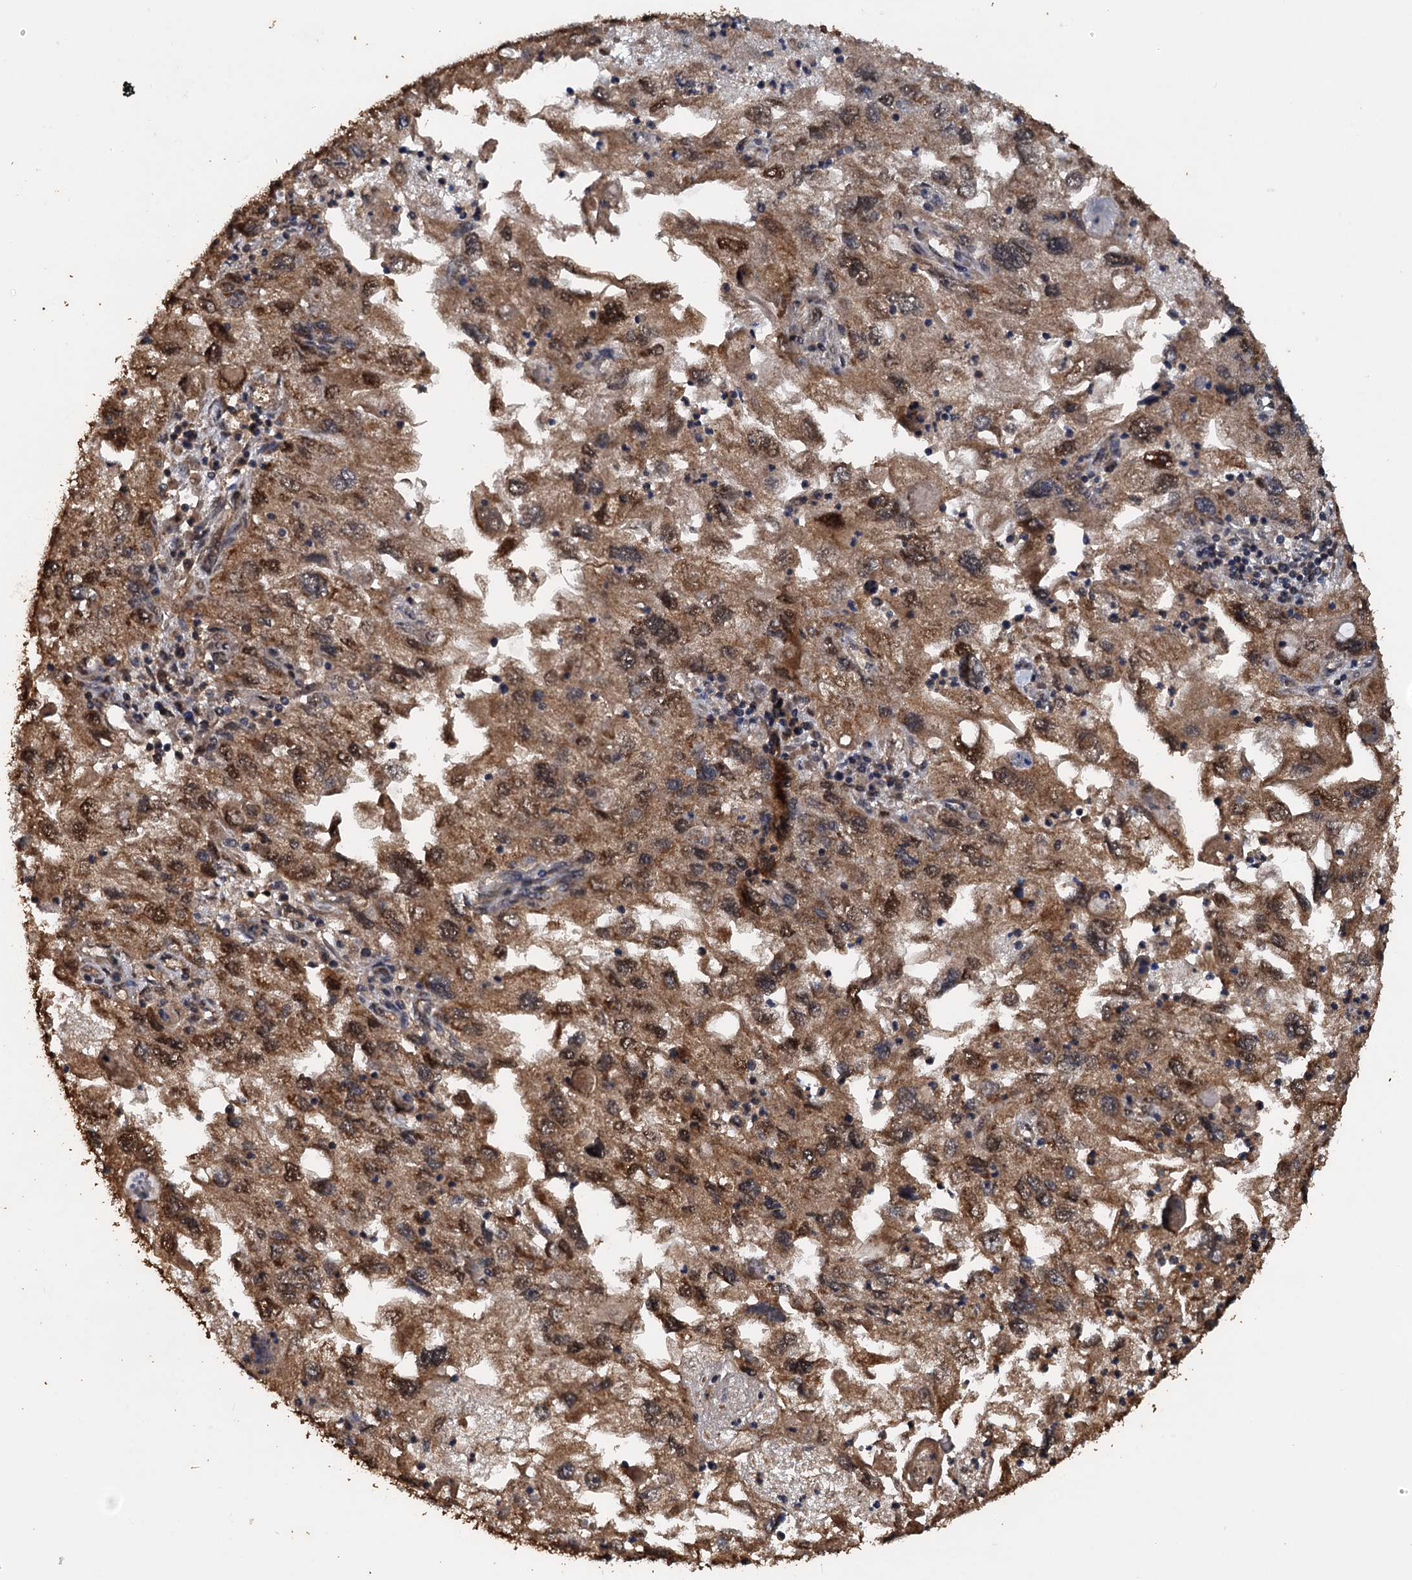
{"staining": {"intensity": "moderate", "quantity": ">75%", "location": "cytoplasmic/membranous,nuclear"}, "tissue": "endometrial cancer", "cell_type": "Tumor cells", "image_type": "cancer", "snomed": [{"axis": "morphology", "description": "Adenocarcinoma, NOS"}, {"axis": "topography", "description": "Endometrium"}], "caption": "Immunohistochemistry of endometrial cancer (adenocarcinoma) displays medium levels of moderate cytoplasmic/membranous and nuclear staining in about >75% of tumor cells. (Stains: DAB in brown, nuclei in blue, Microscopy: brightfield microscopy at high magnification).", "gene": "PSMD9", "patient": {"sex": "female", "age": 49}}